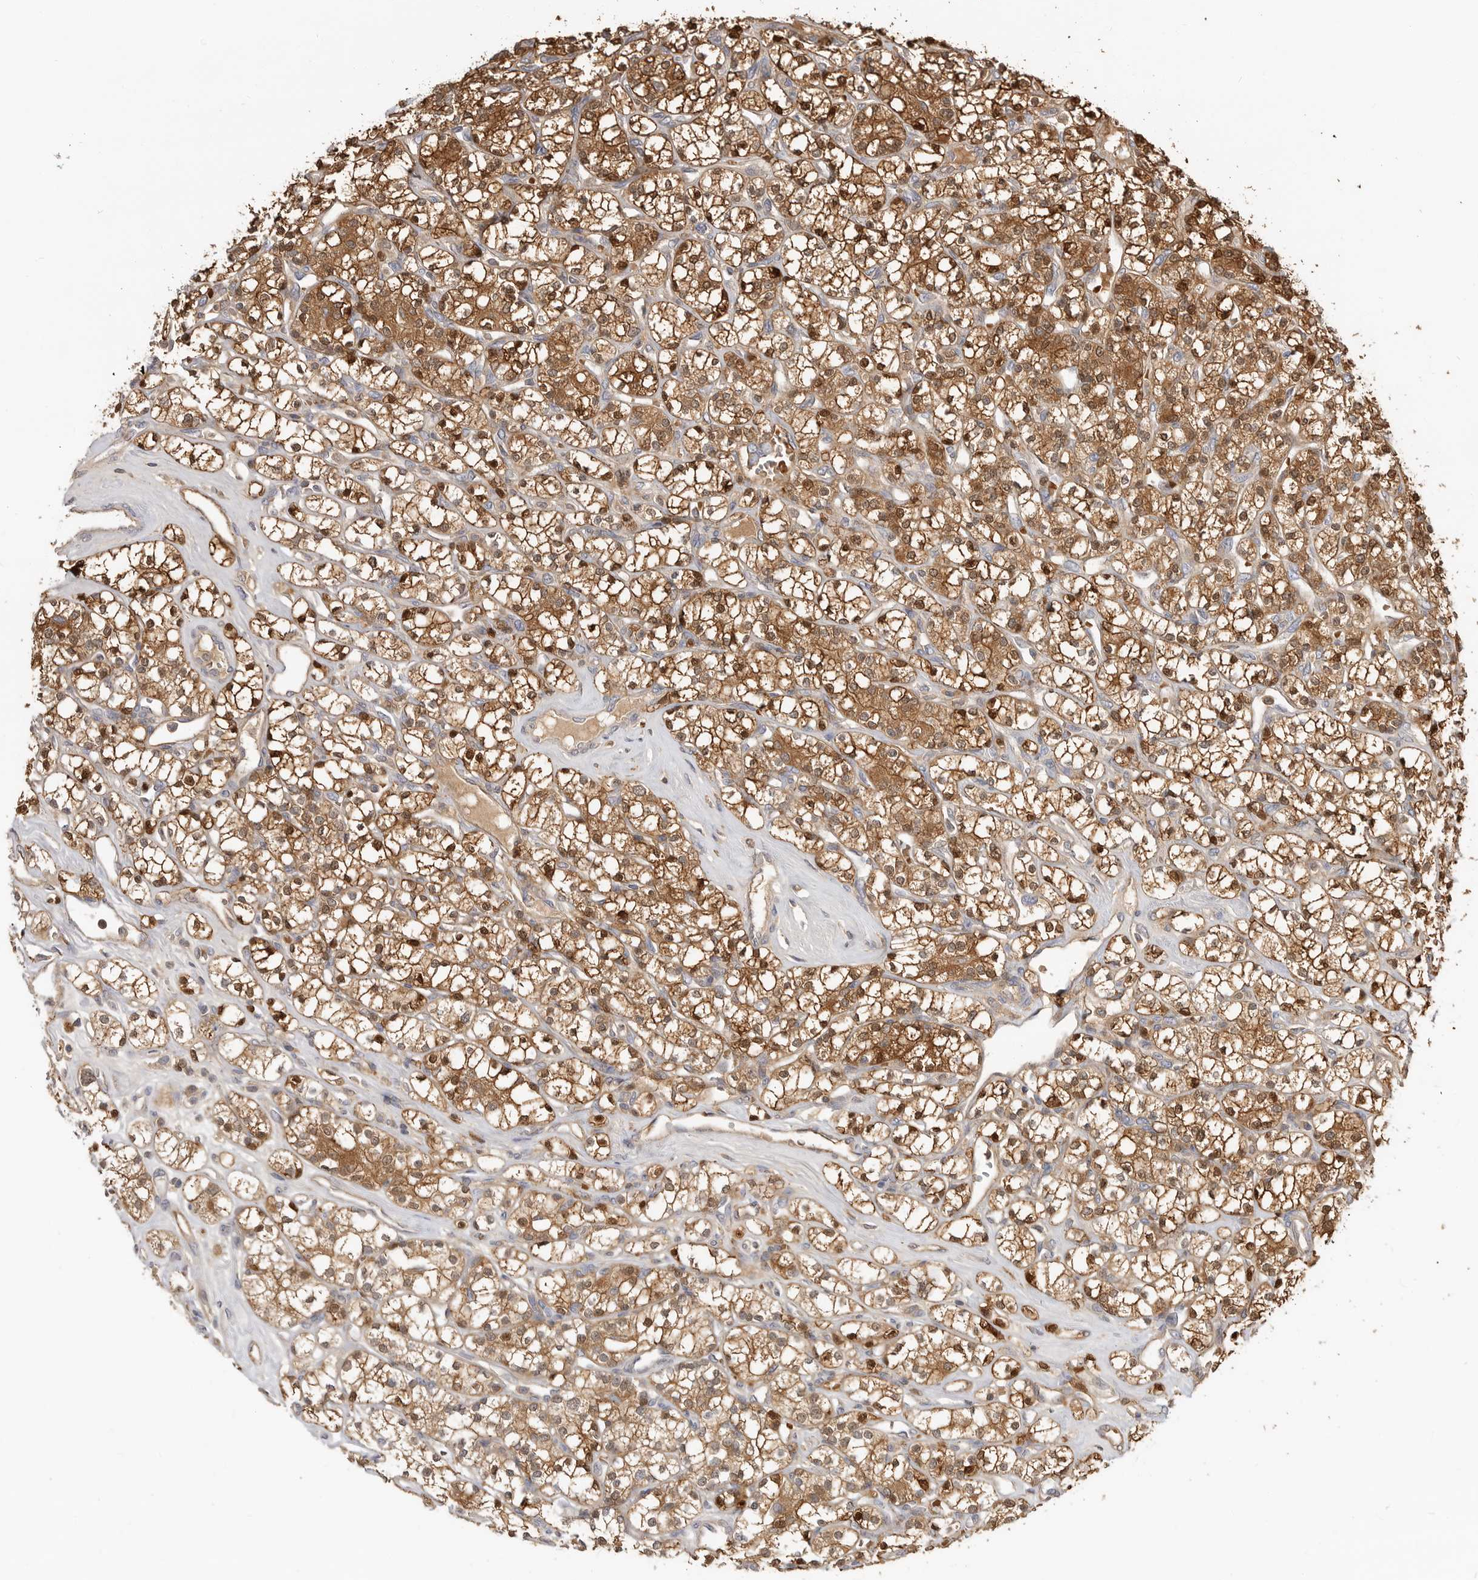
{"staining": {"intensity": "strong", "quantity": ">75%", "location": "cytoplasmic/membranous,nuclear"}, "tissue": "renal cancer", "cell_type": "Tumor cells", "image_type": "cancer", "snomed": [{"axis": "morphology", "description": "Adenocarcinoma, NOS"}, {"axis": "topography", "description": "Kidney"}], "caption": "Renal cancer (adenocarcinoma) tissue reveals strong cytoplasmic/membranous and nuclear positivity in approximately >75% of tumor cells (Stains: DAB (3,3'-diaminobenzidine) in brown, nuclei in blue, Microscopy: brightfield microscopy at high magnification).", "gene": "CLDN12", "patient": {"sex": "male", "age": 77}}